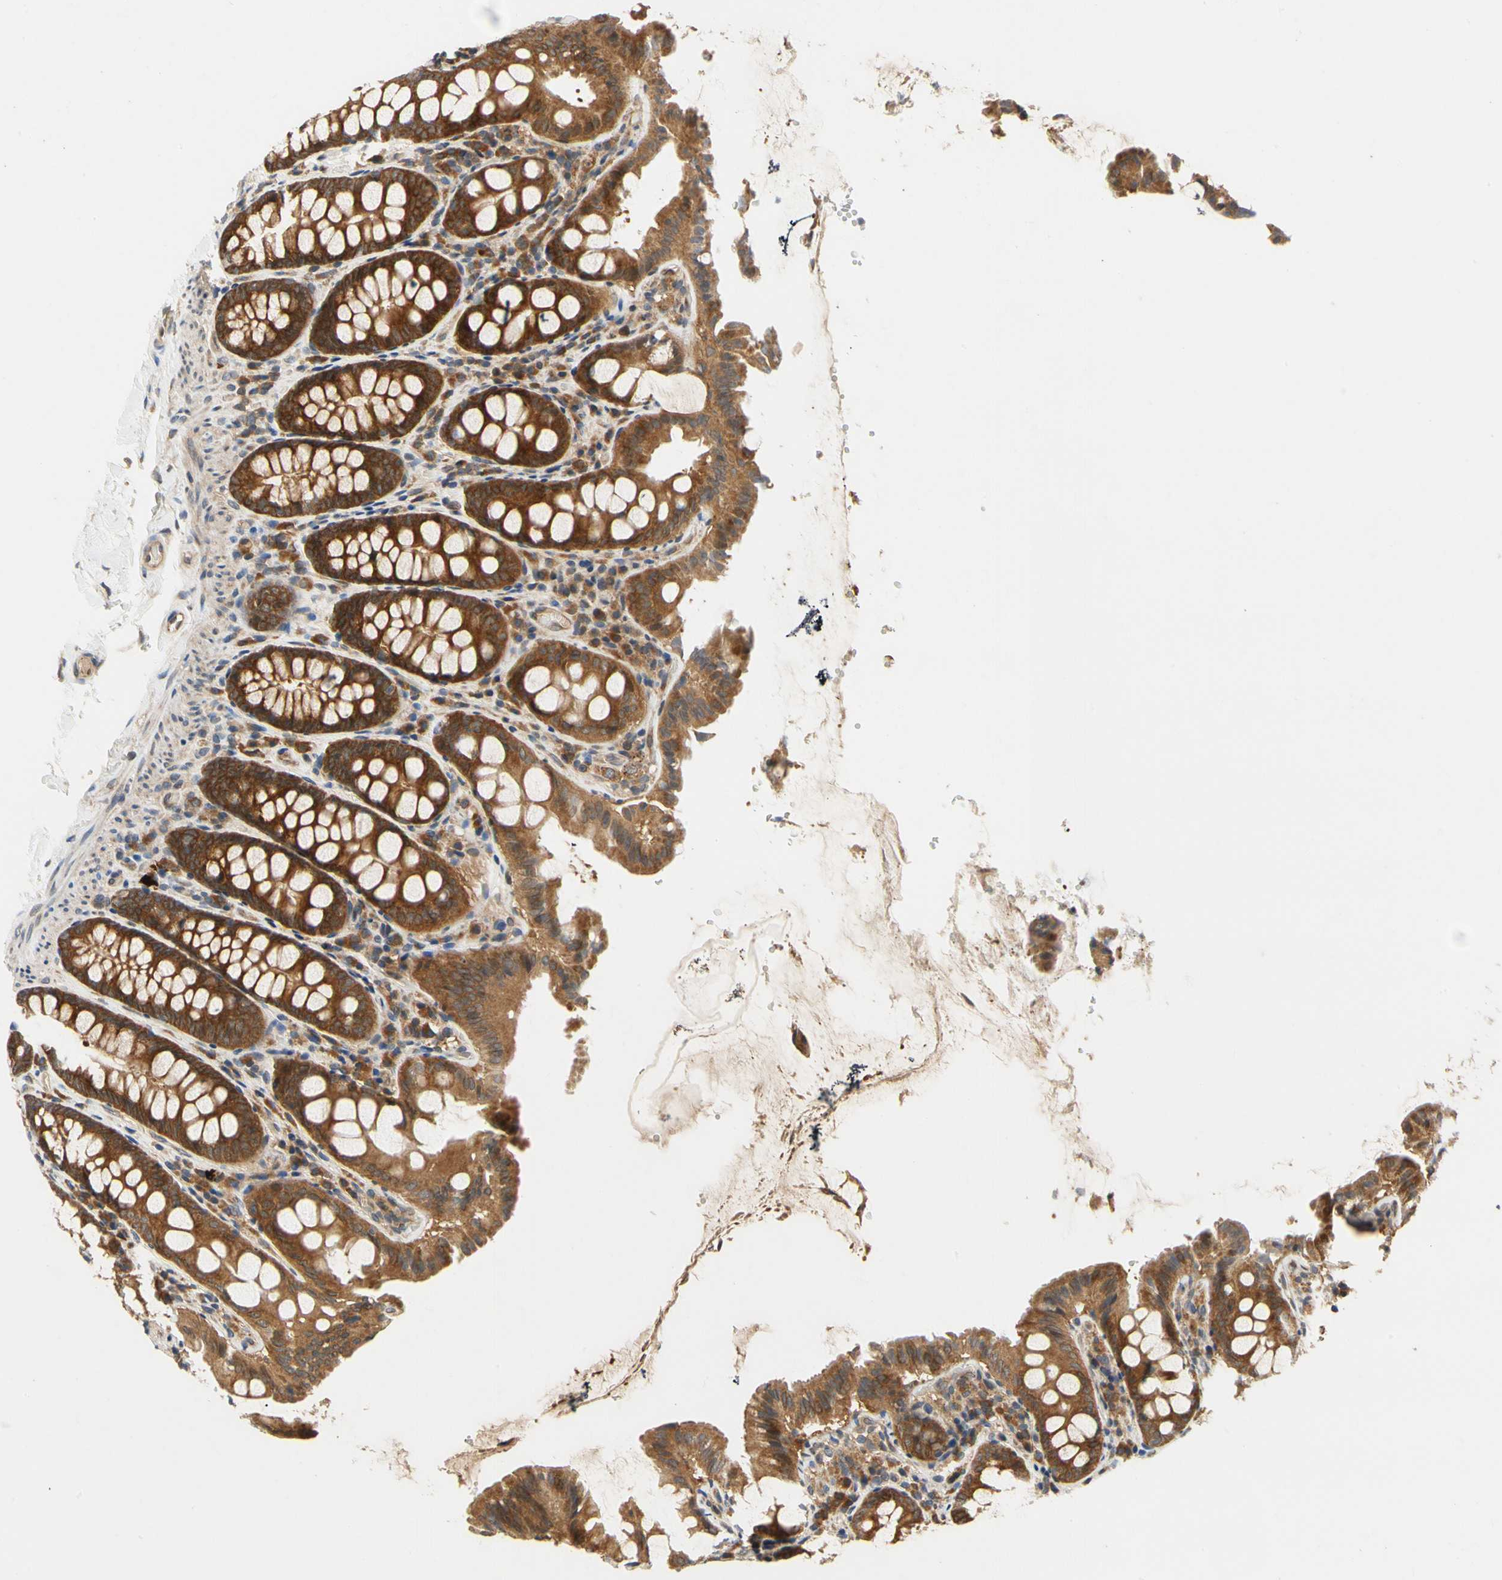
{"staining": {"intensity": "moderate", "quantity": ">75%", "location": "cytoplasmic/membranous"}, "tissue": "colon", "cell_type": "Endothelial cells", "image_type": "normal", "snomed": [{"axis": "morphology", "description": "Normal tissue, NOS"}, {"axis": "topography", "description": "Colon"}], "caption": "The immunohistochemical stain shows moderate cytoplasmic/membranous expression in endothelial cells of normal colon. Nuclei are stained in blue.", "gene": "TDRP", "patient": {"sex": "female", "age": 61}}